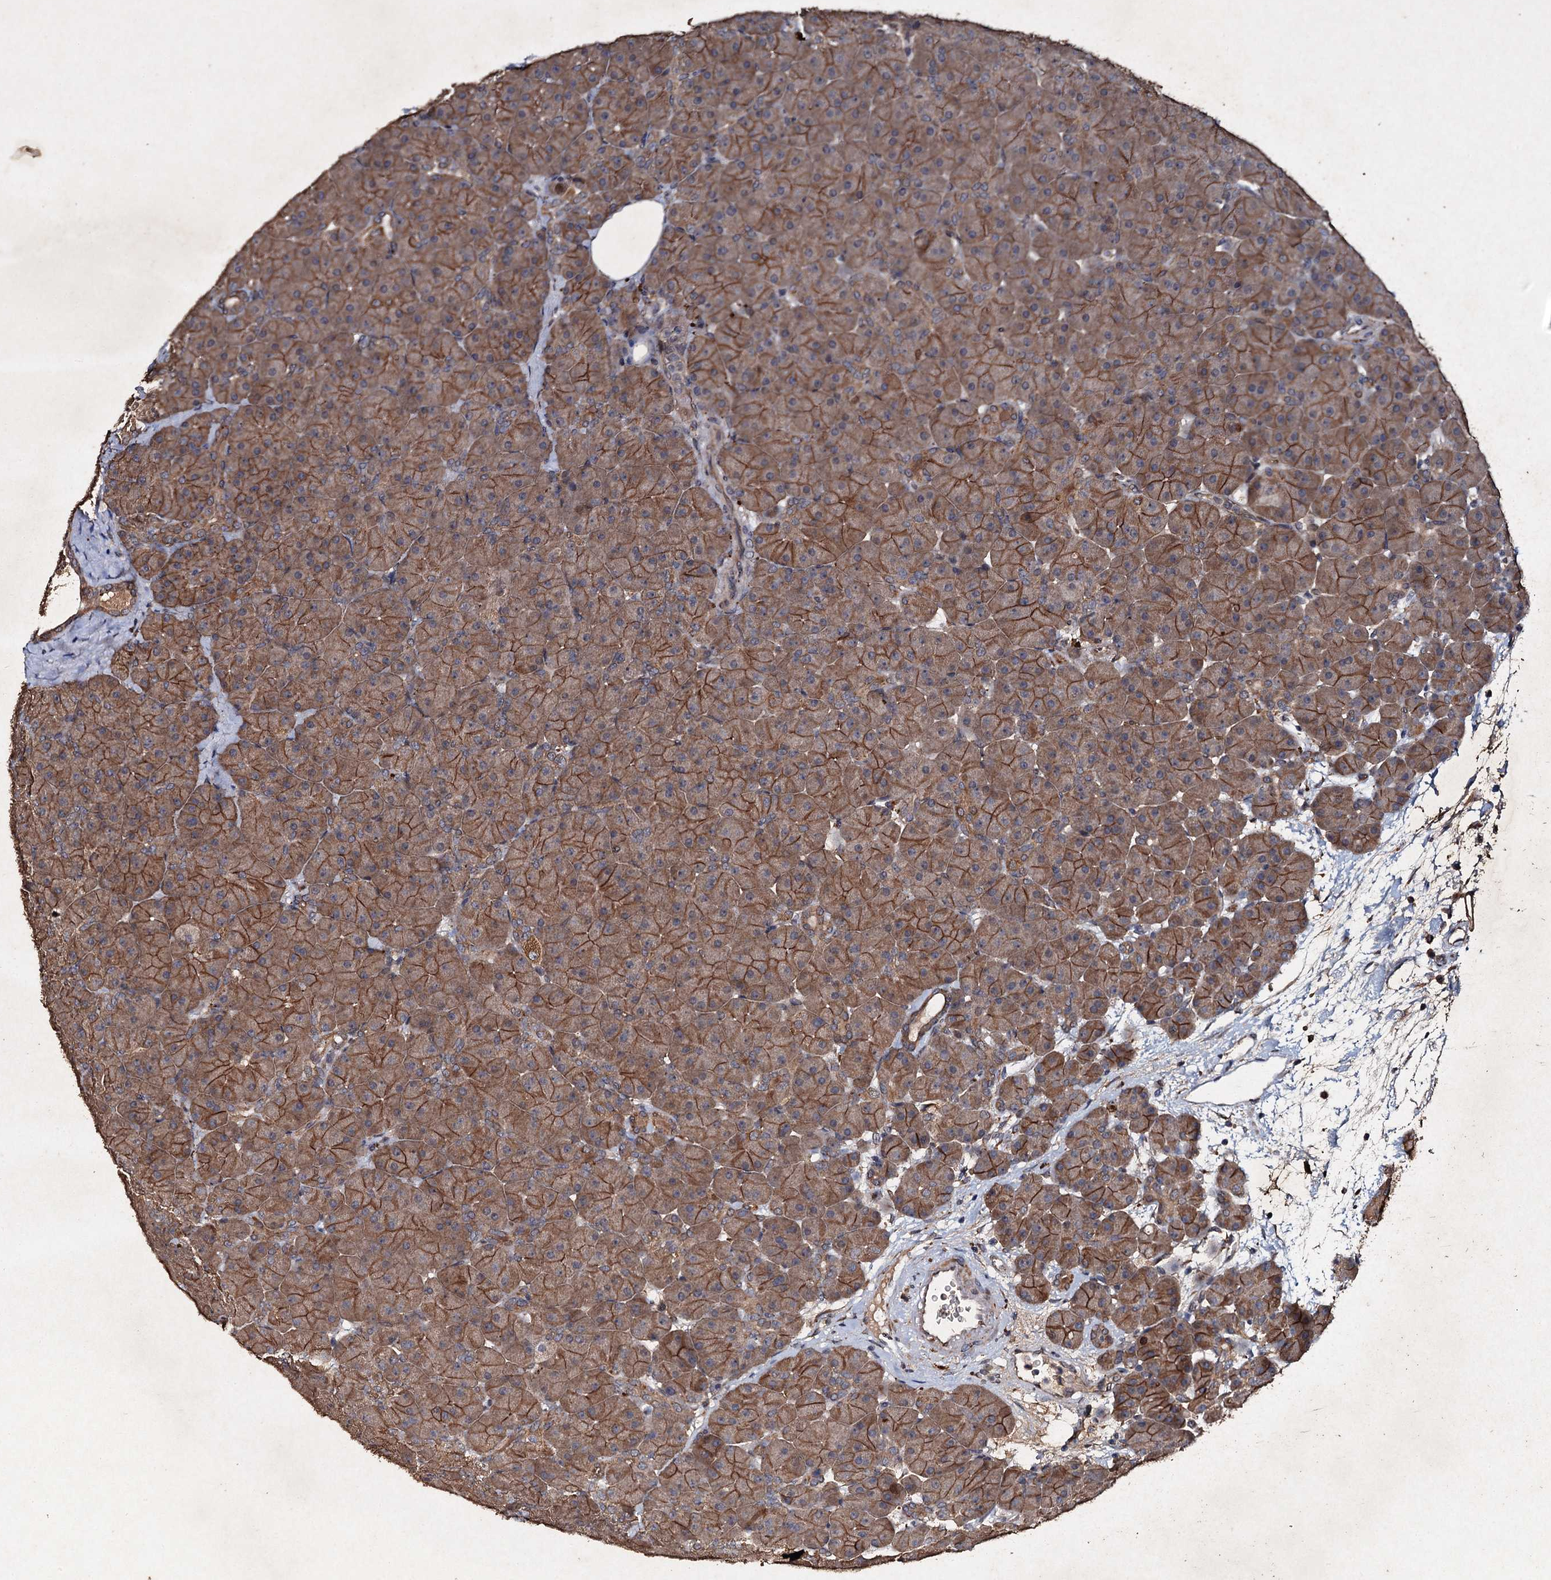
{"staining": {"intensity": "moderate", "quantity": ">75%", "location": "cytoplasmic/membranous"}, "tissue": "pancreas", "cell_type": "Exocrine glandular cells", "image_type": "normal", "snomed": [{"axis": "morphology", "description": "Normal tissue, NOS"}, {"axis": "topography", "description": "Pancreas"}], "caption": "Immunohistochemical staining of unremarkable pancreas exhibits >75% levels of moderate cytoplasmic/membranous protein positivity in about >75% of exocrine glandular cells.", "gene": "ADAMTS10", "patient": {"sex": "male", "age": 66}}